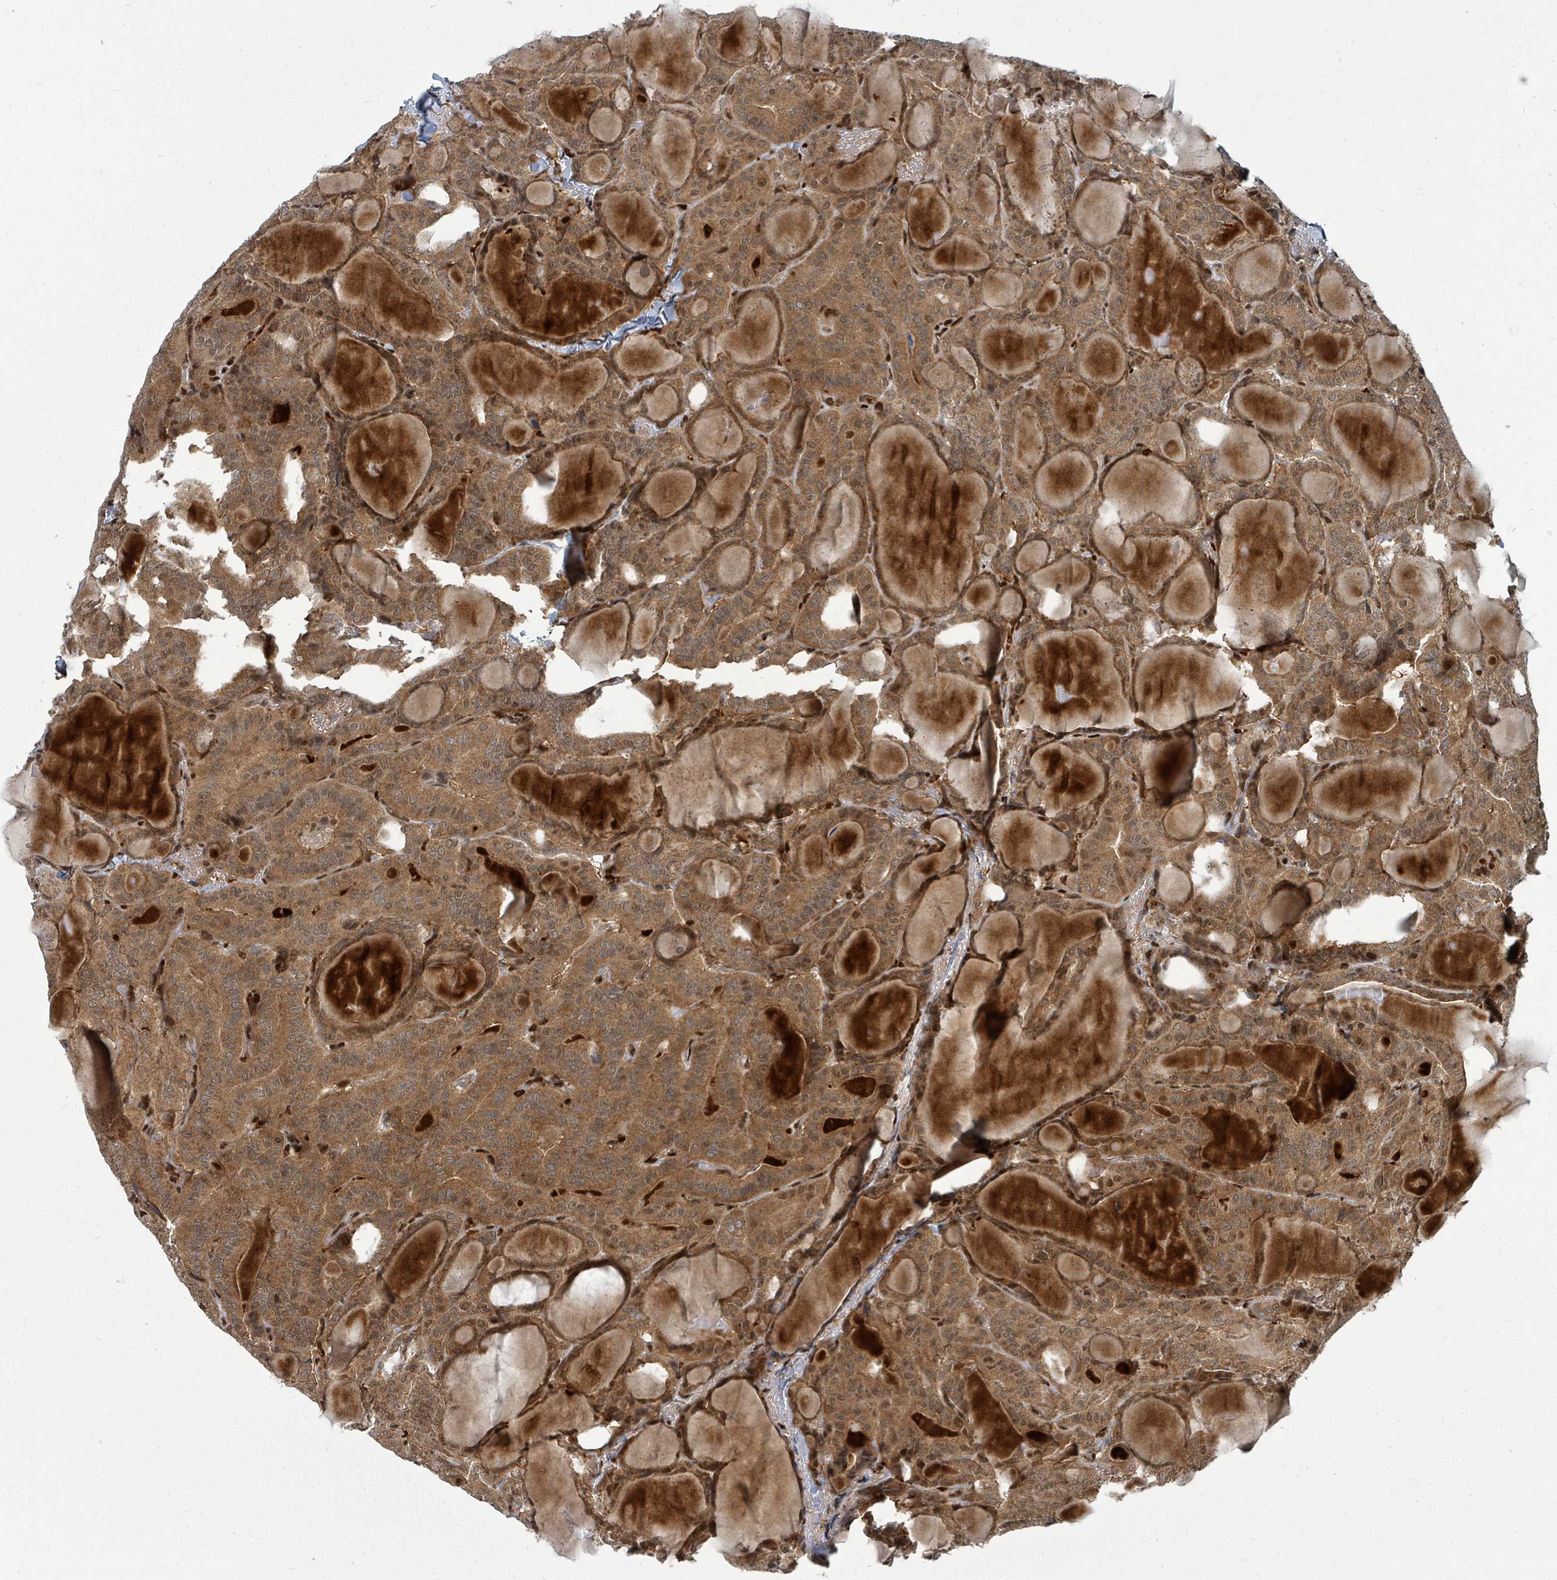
{"staining": {"intensity": "moderate", "quantity": ">75%", "location": "cytoplasmic/membranous,nuclear"}, "tissue": "thyroid cancer", "cell_type": "Tumor cells", "image_type": "cancer", "snomed": [{"axis": "morphology", "description": "Papillary adenocarcinoma, NOS"}, {"axis": "topography", "description": "Thyroid gland"}], "caption": "A brown stain labels moderate cytoplasmic/membranous and nuclear staining of a protein in human thyroid papillary adenocarcinoma tumor cells. (brown staining indicates protein expression, while blue staining denotes nuclei).", "gene": "TRDMT1", "patient": {"sex": "female", "age": 68}}